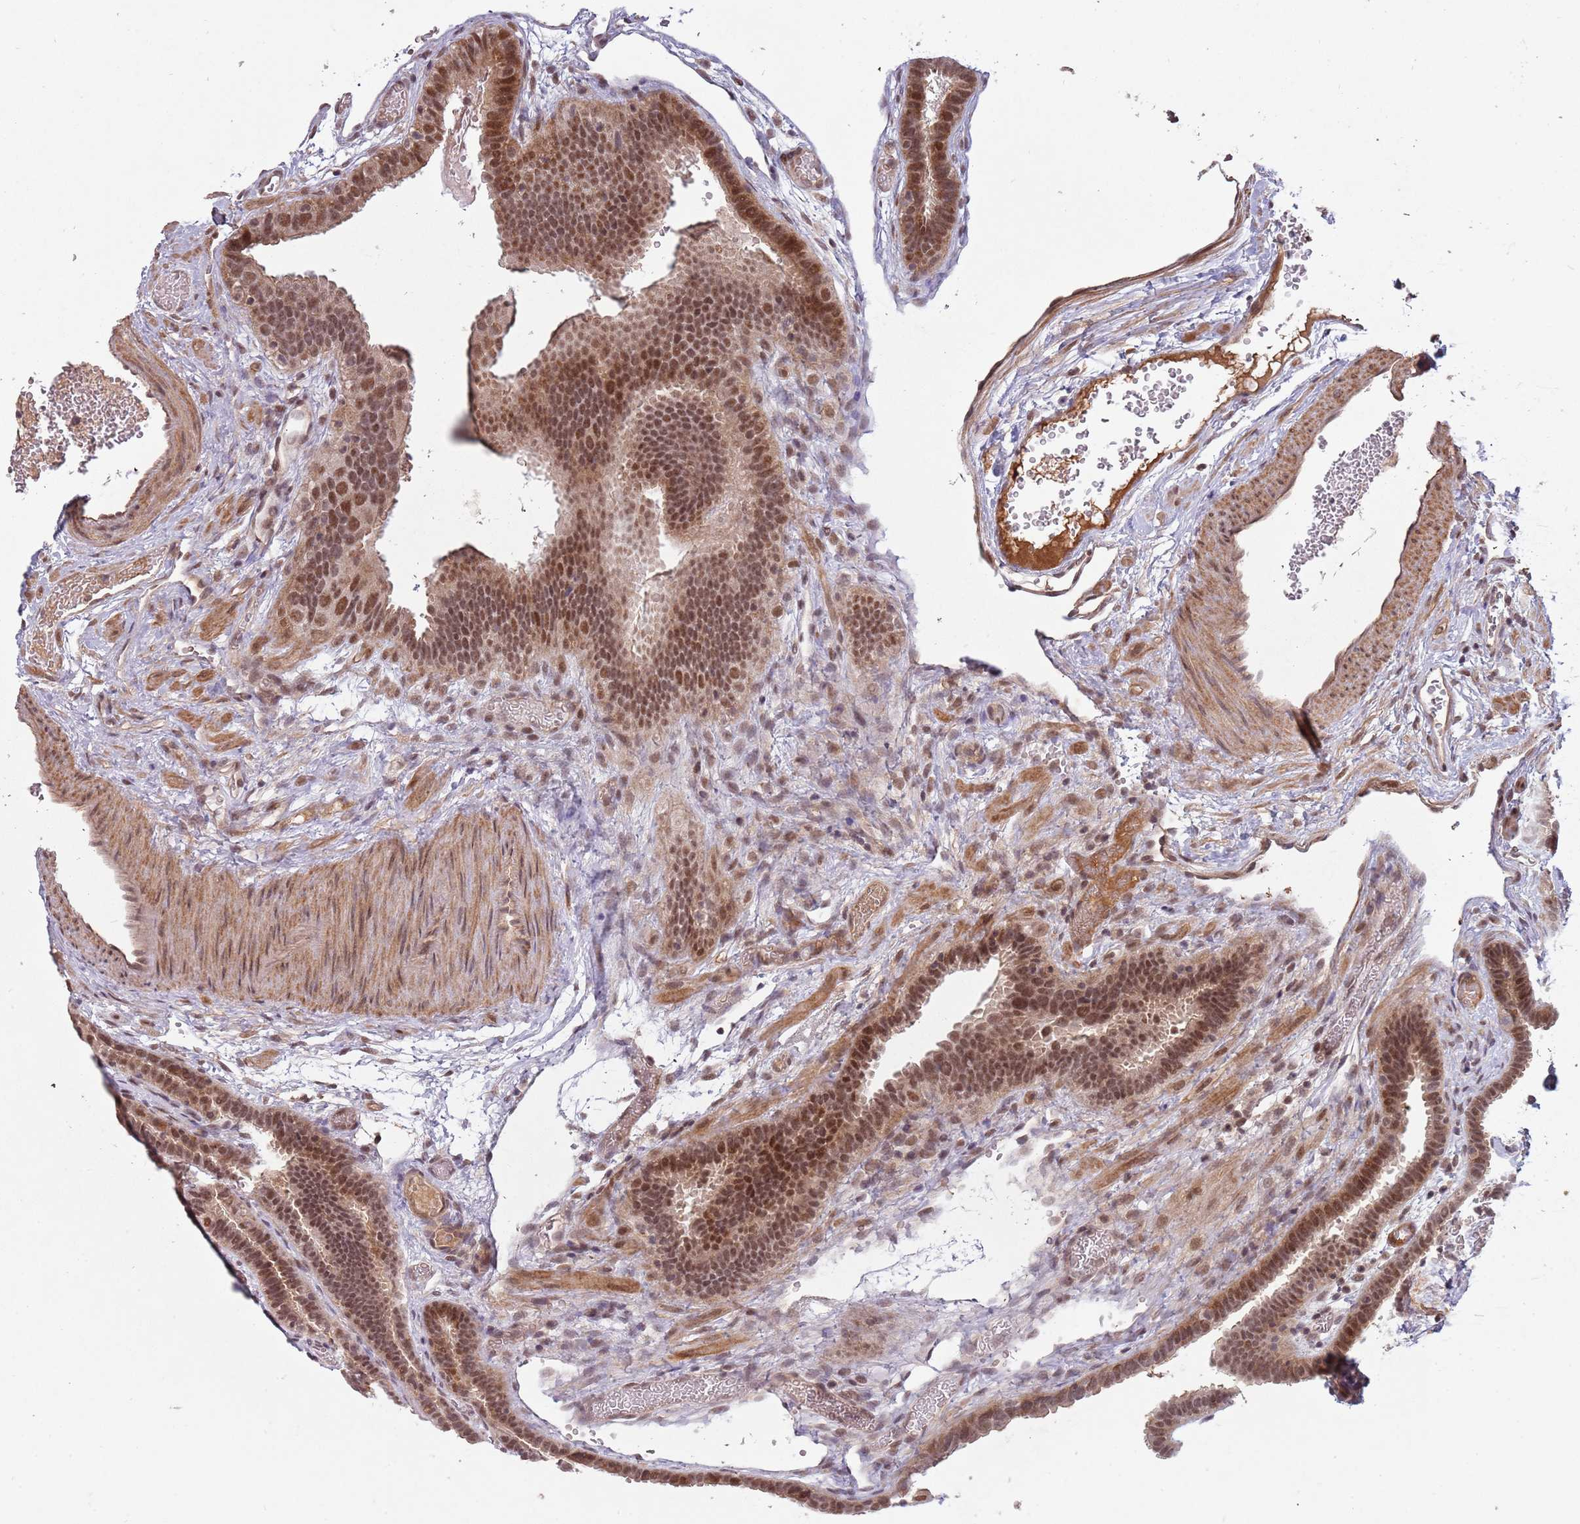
{"staining": {"intensity": "strong", "quantity": ">75%", "location": "nuclear"}, "tissue": "fallopian tube", "cell_type": "Glandular cells", "image_type": "normal", "snomed": [{"axis": "morphology", "description": "Normal tissue, NOS"}, {"axis": "topography", "description": "Fallopian tube"}], "caption": "Protein staining demonstrates strong nuclear expression in about >75% of glandular cells in unremarkable fallopian tube.", "gene": "SUDS3", "patient": {"sex": "female", "age": 37}}